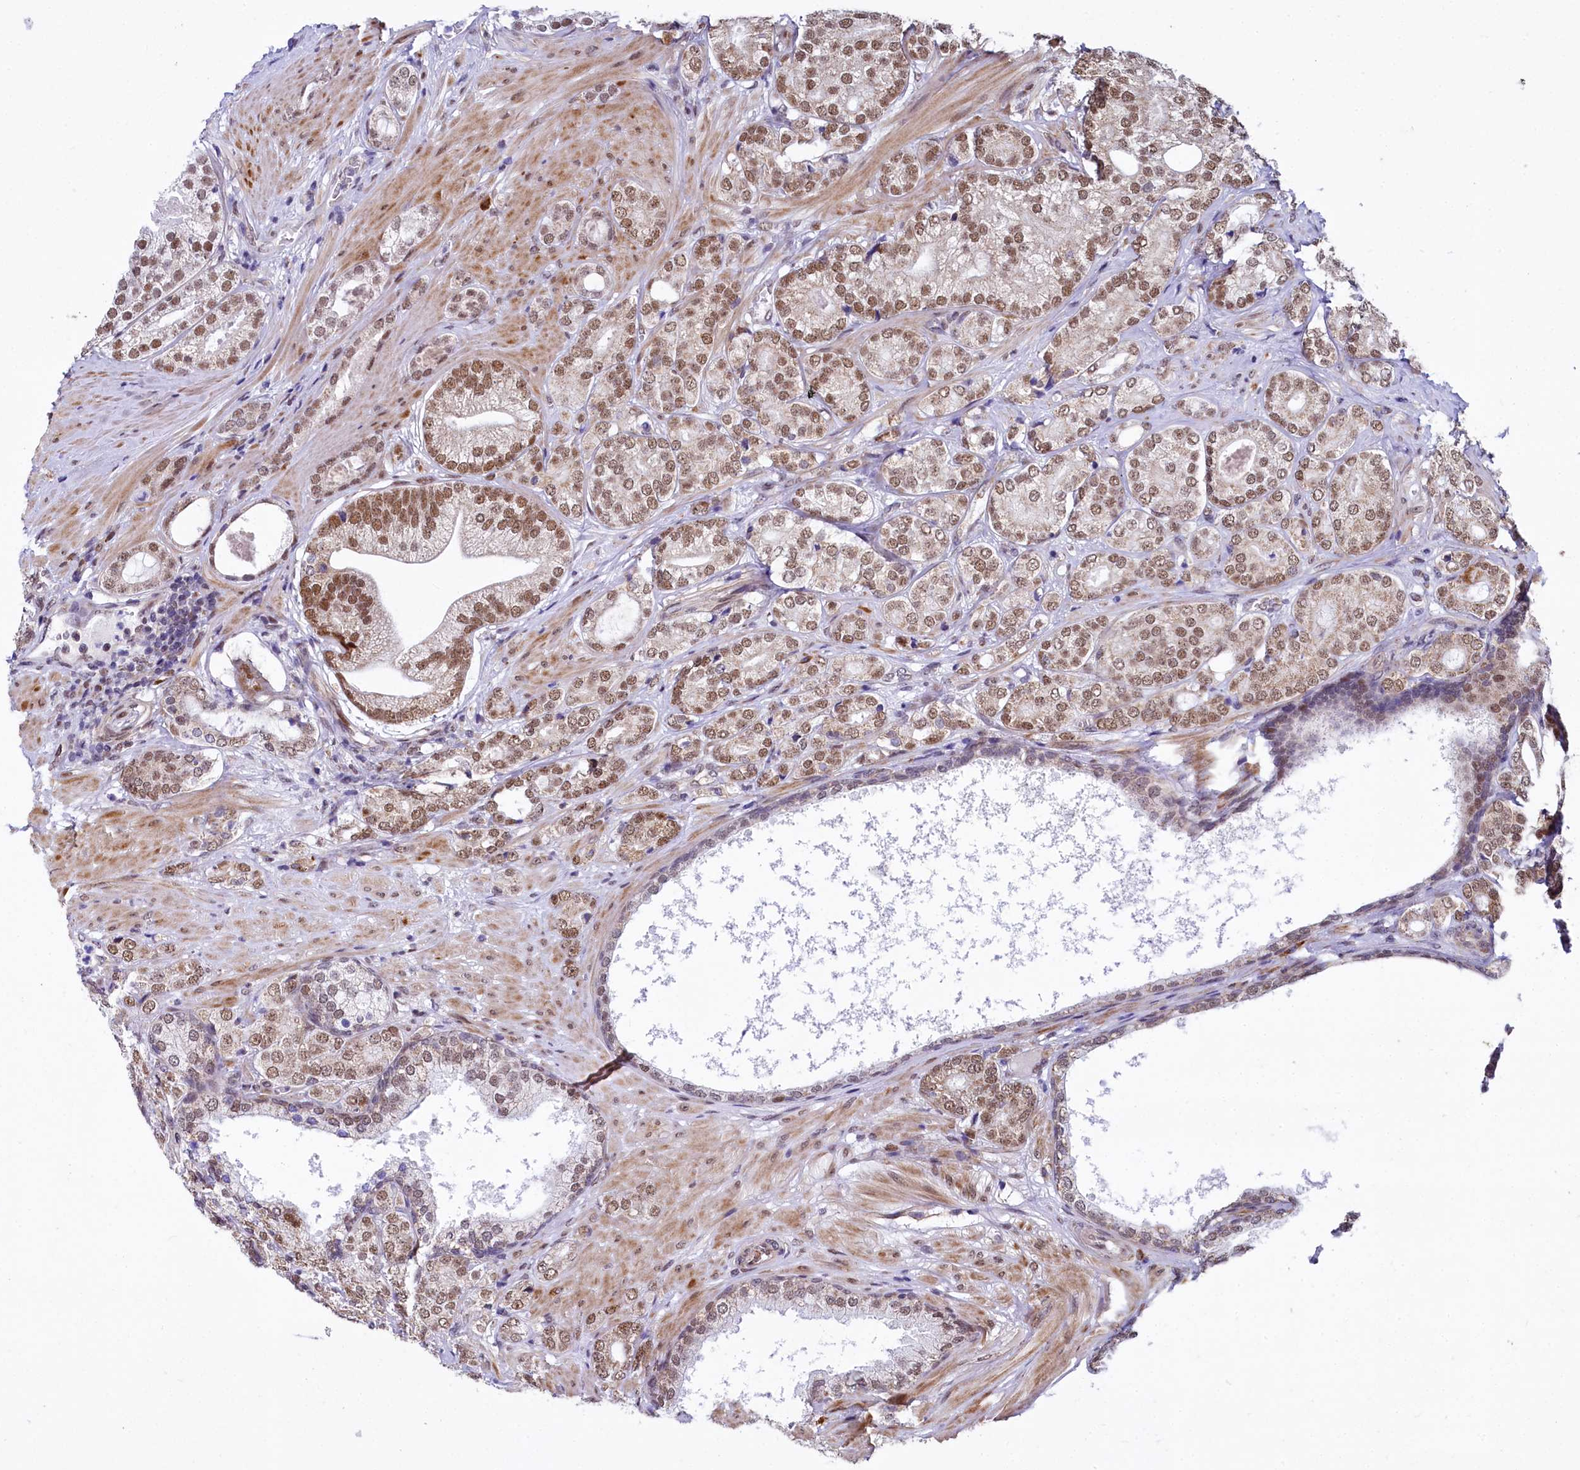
{"staining": {"intensity": "moderate", "quantity": ">75%", "location": "nuclear"}, "tissue": "prostate cancer", "cell_type": "Tumor cells", "image_type": "cancer", "snomed": [{"axis": "morphology", "description": "Adenocarcinoma, High grade"}, {"axis": "topography", "description": "Prostate"}], "caption": "Immunohistochemistry (IHC) image of neoplastic tissue: prostate cancer stained using immunohistochemistry (IHC) demonstrates medium levels of moderate protein expression localized specifically in the nuclear of tumor cells, appearing as a nuclear brown color.", "gene": "MORN3", "patient": {"sex": "male", "age": 60}}